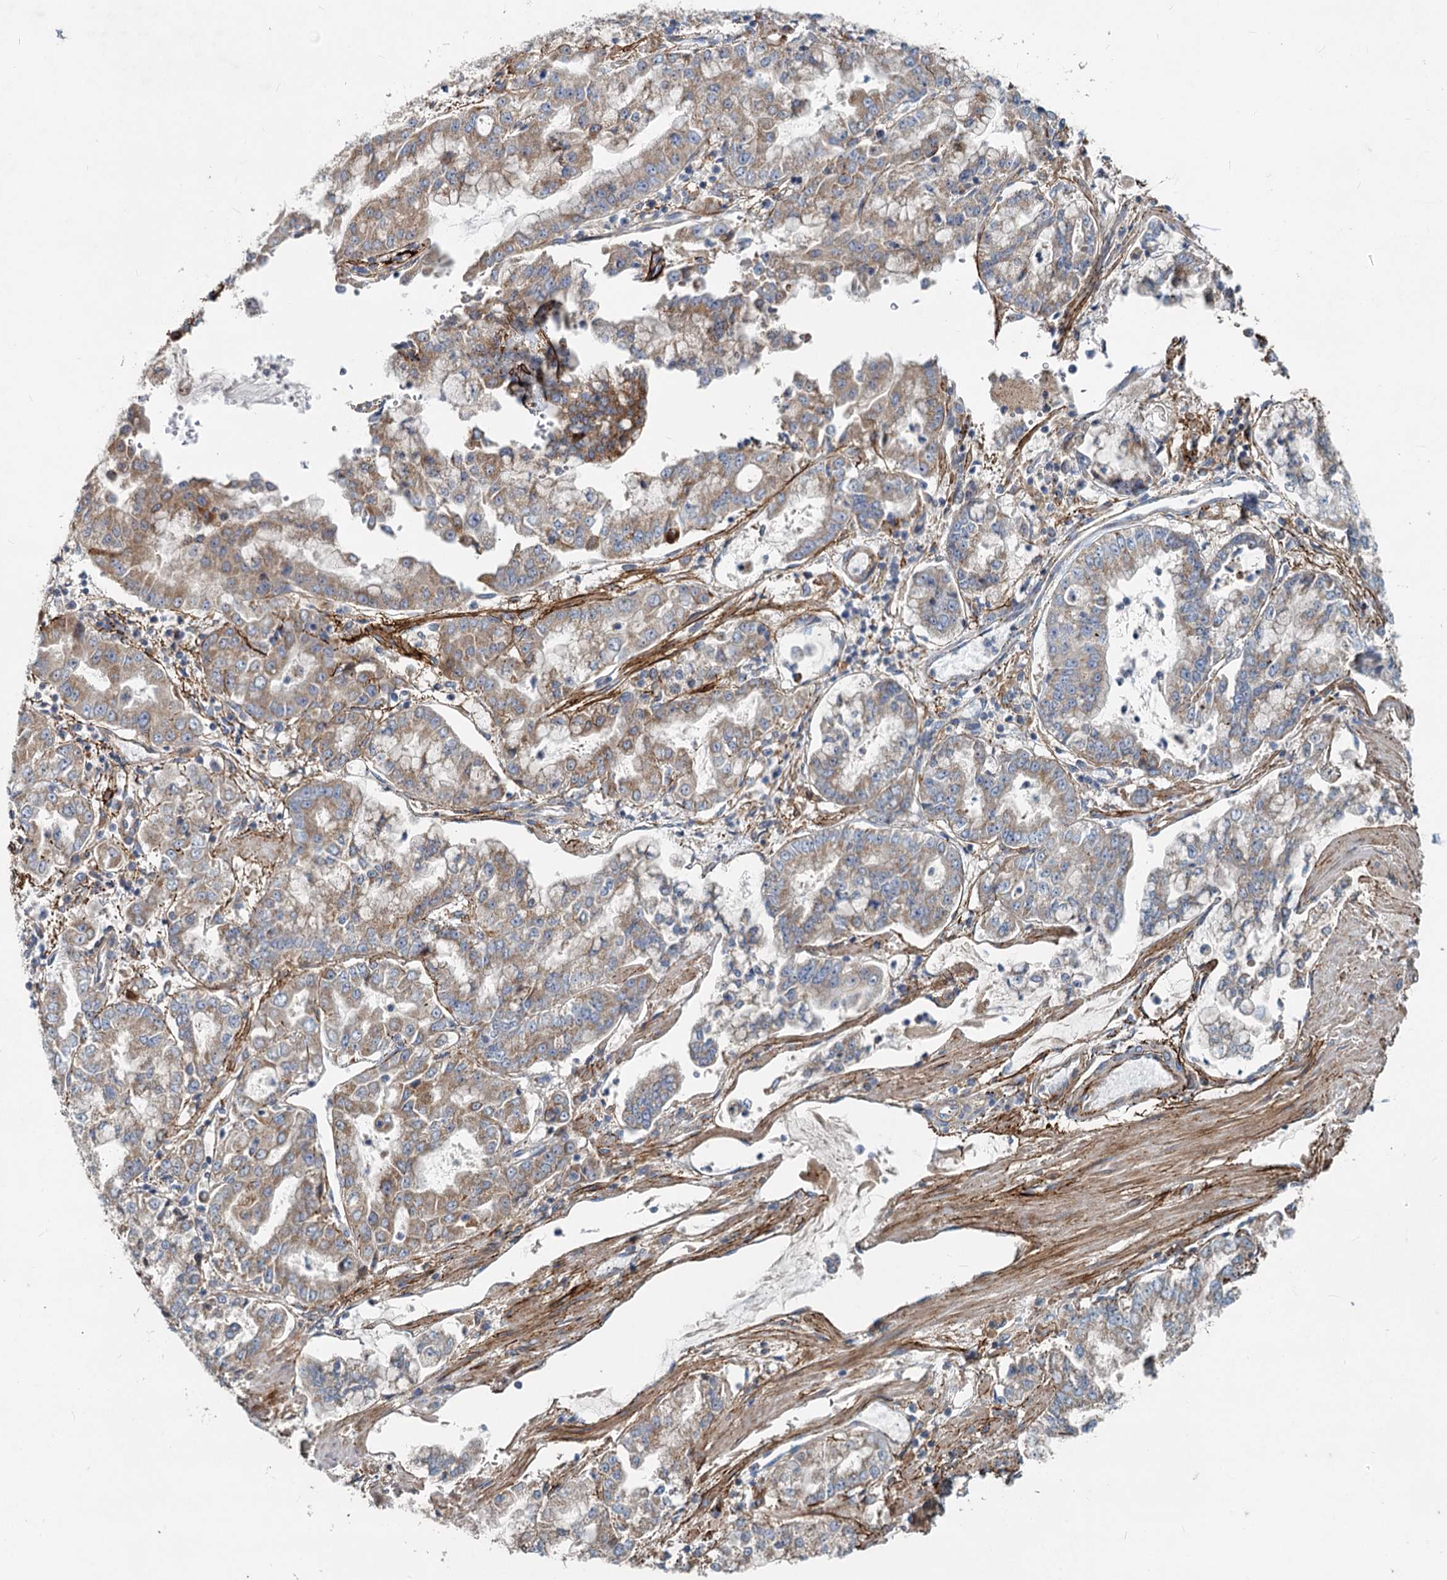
{"staining": {"intensity": "weak", "quantity": ">75%", "location": "cytoplasmic/membranous"}, "tissue": "stomach cancer", "cell_type": "Tumor cells", "image_type": "cancer", "snomed": [{"axis": "morphology", "description": "Adenocarcinoma, NOS"}, {"axis": "topography", "description": "Stomach"}], "caption": "An IHC photomicrograph of tumor tissue is shown. Protein staining in brown labels weak cytoplasmic/membranous positivity in stomach cancer (adenocarcinoma) within tumor cells.", "gene": "ADCY2", "patient": {"sex": "male", "age": 76}}